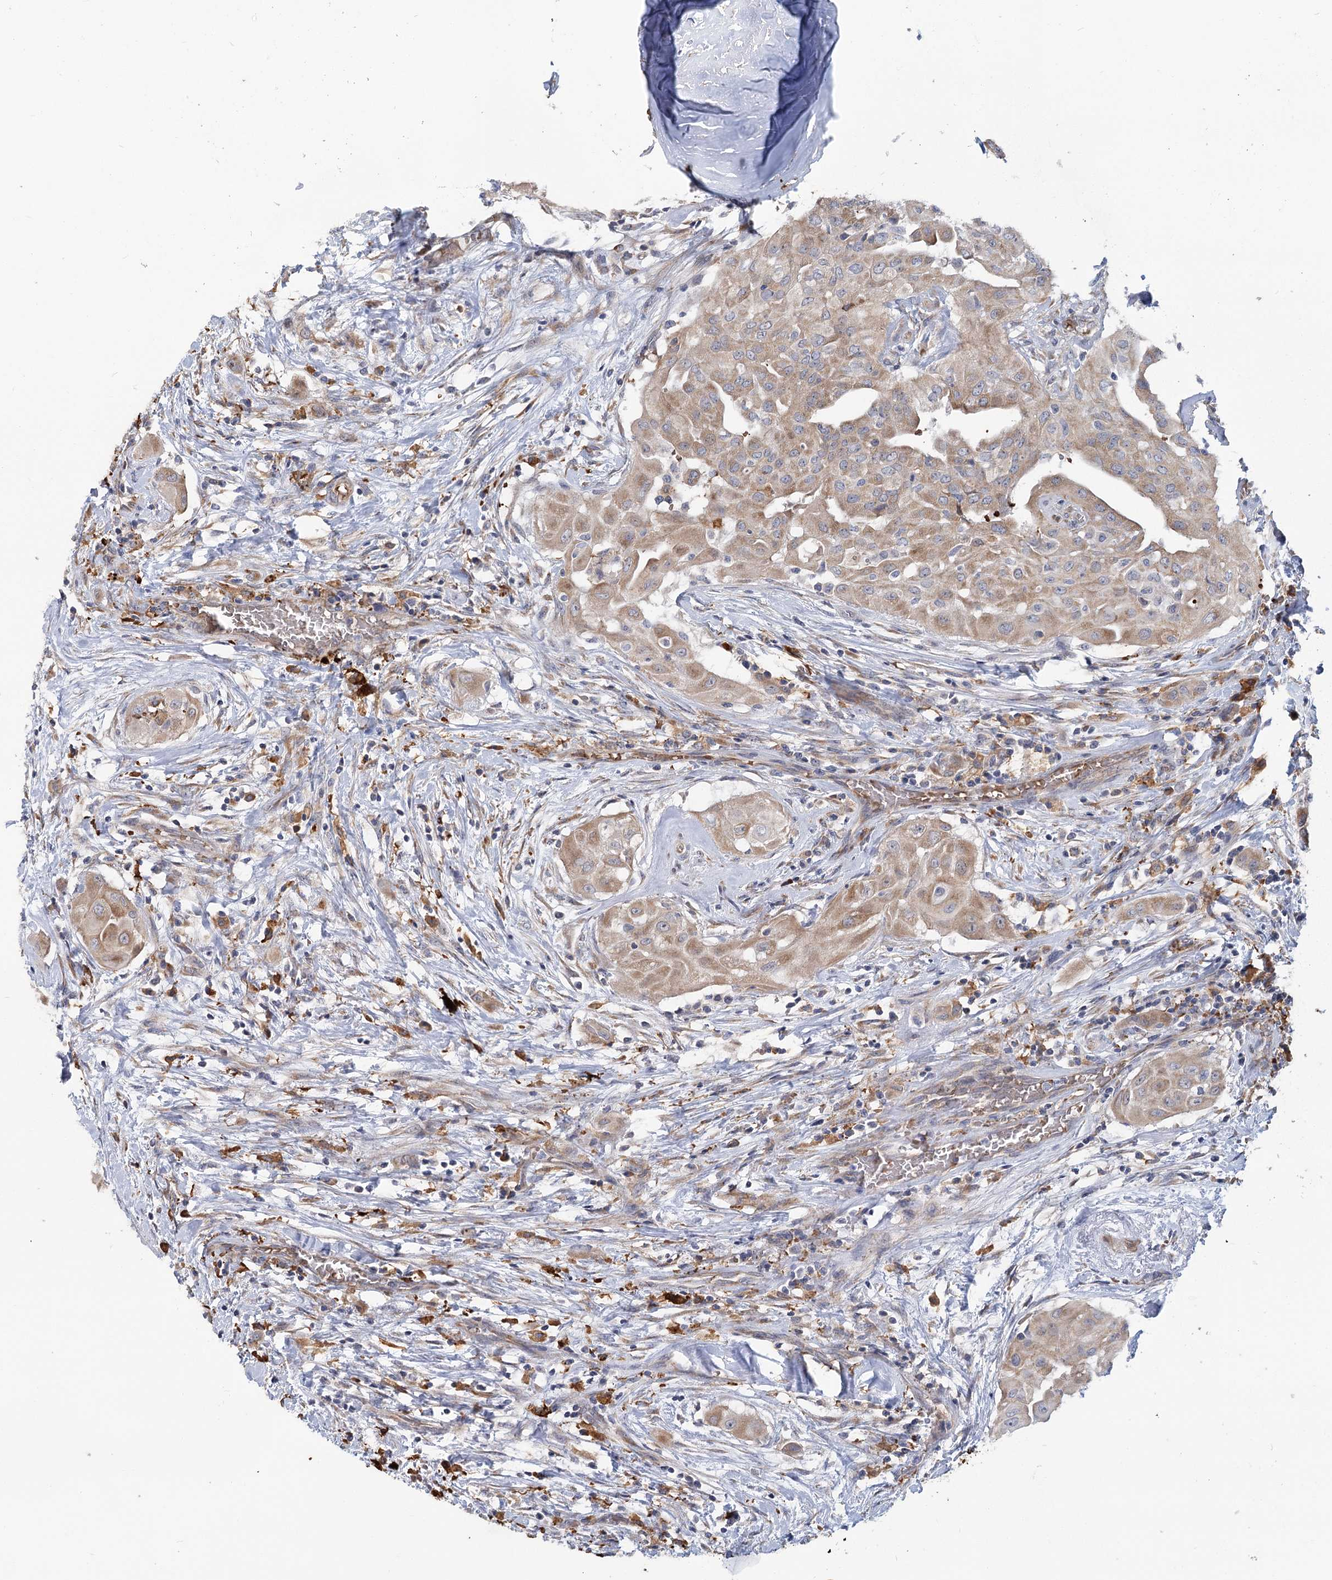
{"staining": {"intensity": "moderate", "quantity": ">75%", "location": "cytoplasmic/membranous"}, "tissue": "thyroid cancer", "cell_type": "Tumor cells", "image_type": "cancer", "snomed": [{"axis": "morphology", "description": "Papillary adenocarcinoma, NOS"}, {"axis": "topography", "description": "Thyroid gland"}], "caption": "Tumor cells demonstrate moderate cytoplasmic/membranous staining in about >75% of cells in thyroid cancer.", "gene": "CIB4", "patient": {"sex": "female", "age": 59}}